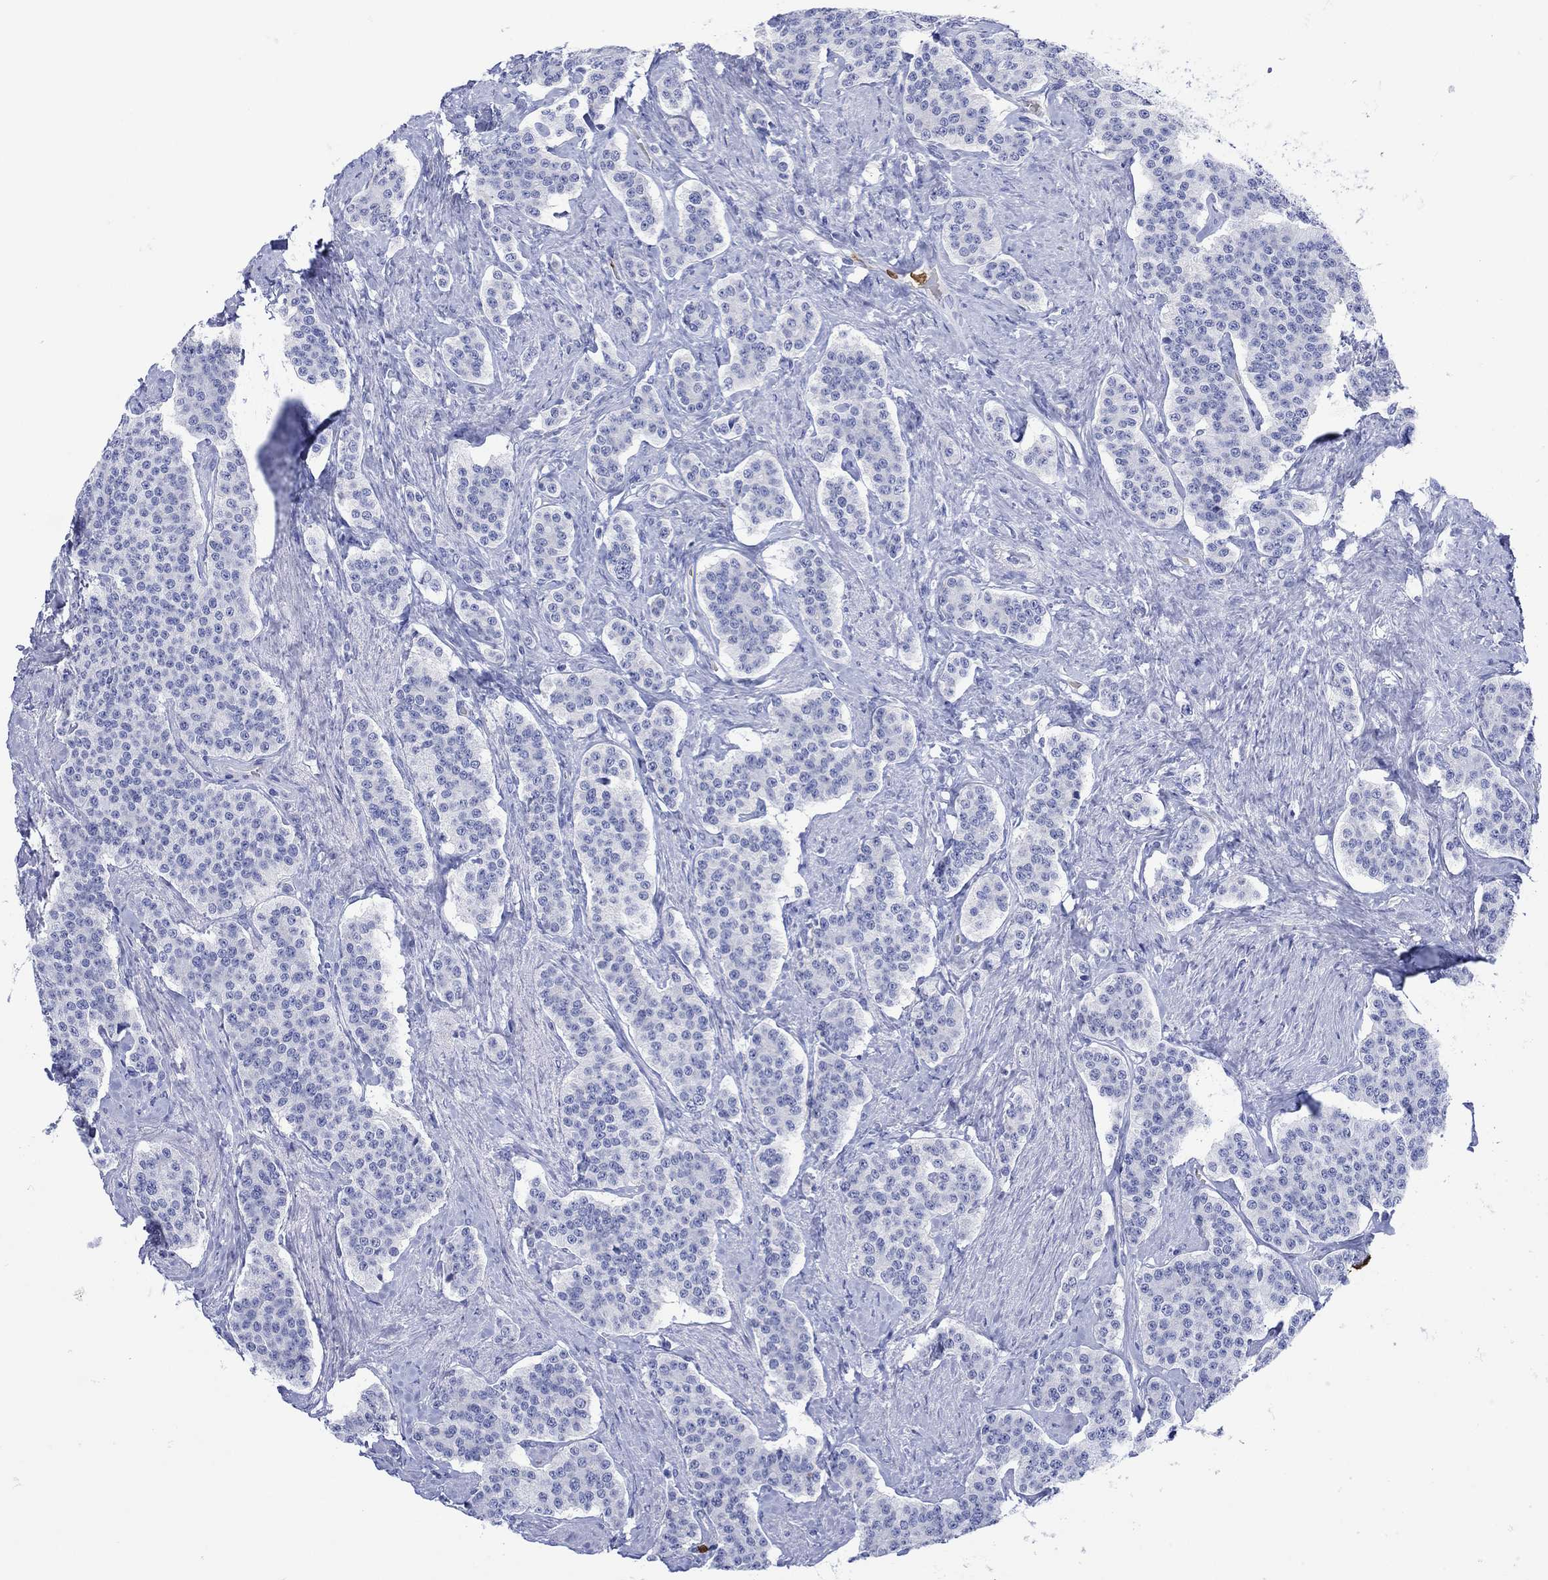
{"staining": {"intensity": "negative", "quantity": "none", "location": "none"}, "tissue": "carcinoid", "cell_type": "Tumor cells", "image_type": "cancer", "snomed": [{"axis": "morphology", "description": "Carcinoid, malignant, NOS"}, {"axis": "topography", "description": "Small intestine"}], "caption": "This is a histopathology image of IHC staining of malignant carcinoid, which shows no expression in tumor cells.", "gene": "LINGO3", "patient": {"sex": "female", "age": 58}}